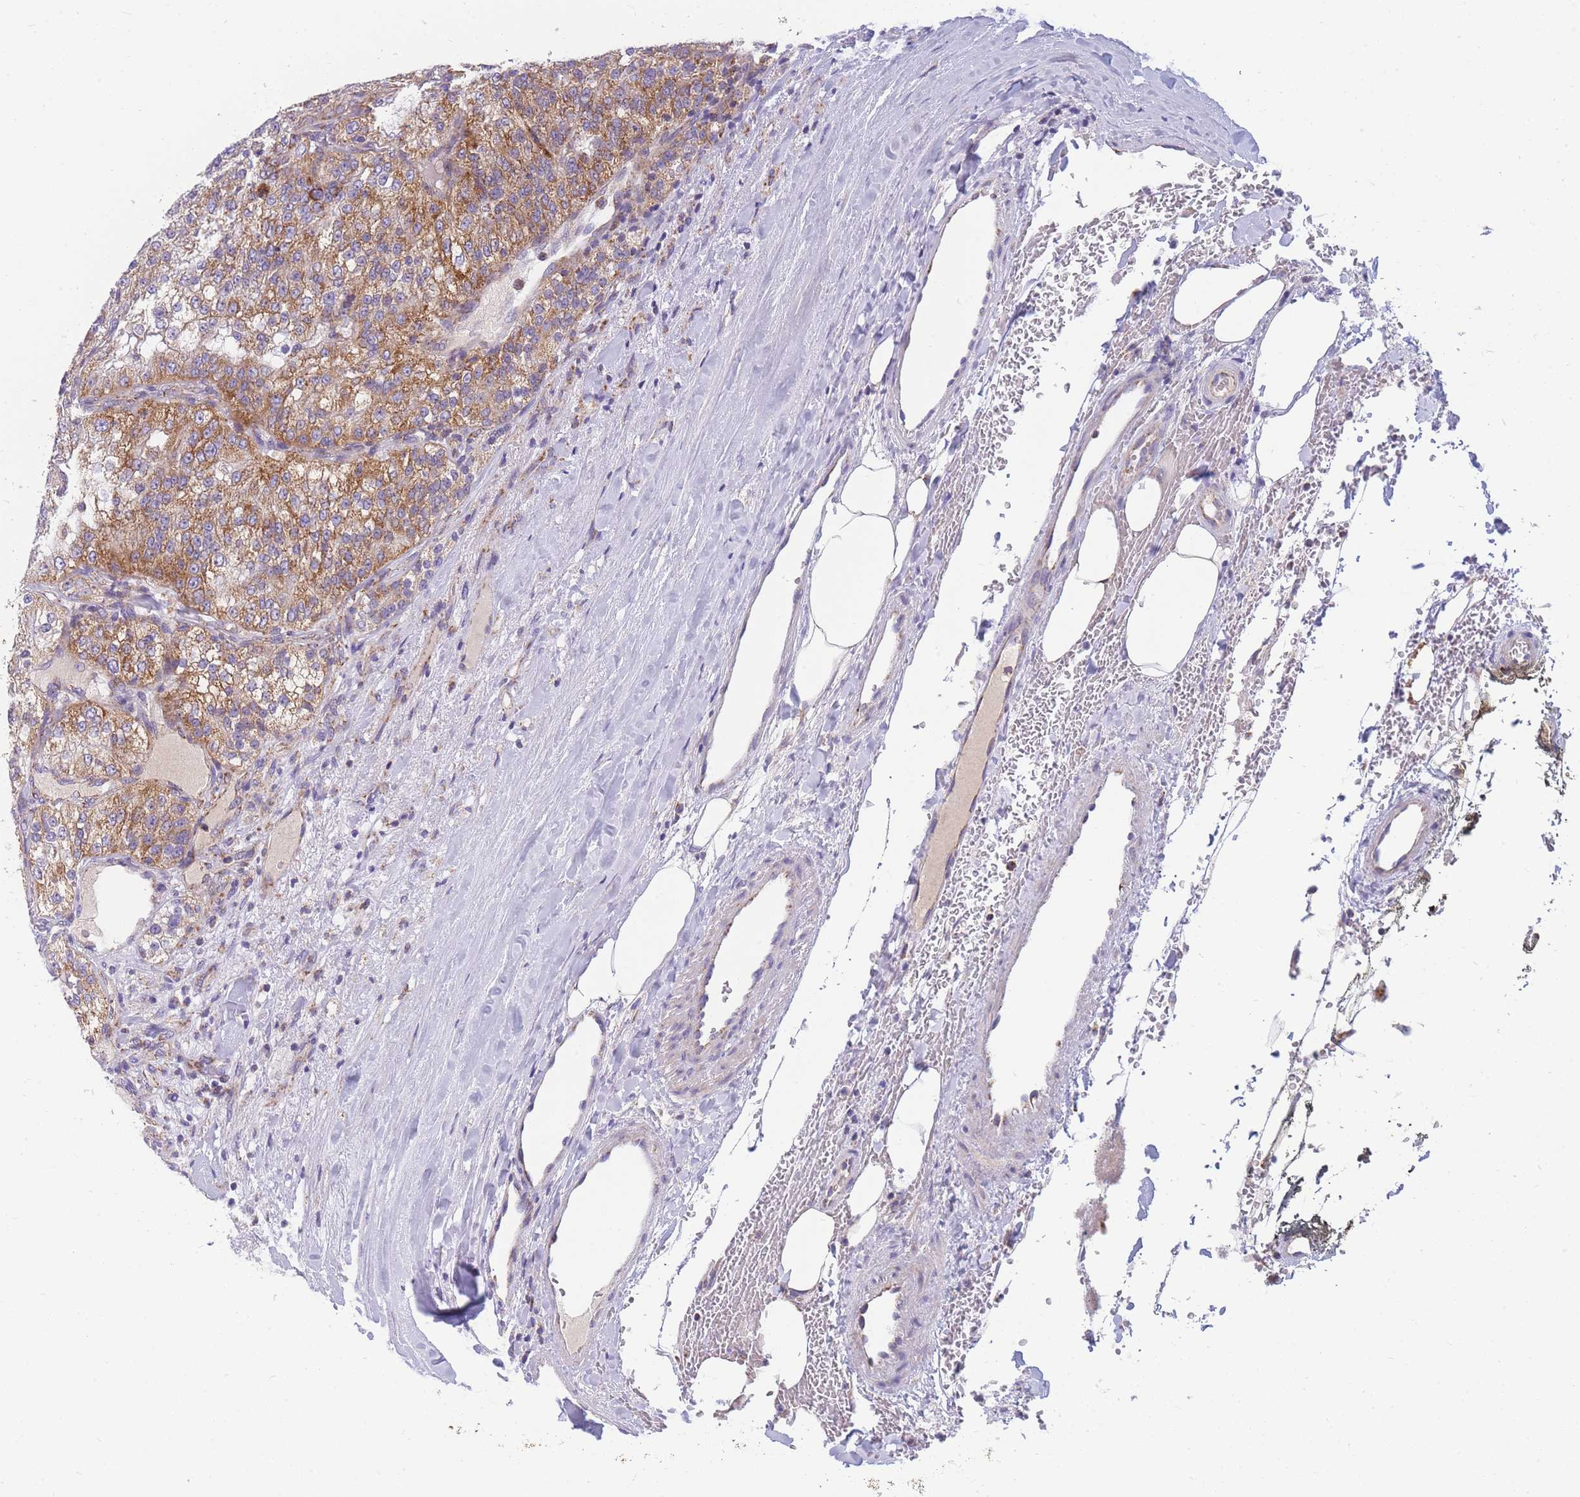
{"staining": {"intensity": "moderate", "quantity": "<25%", "location": "cytoplasmic/membranous"}, "tissue": "renal cancer", "cell_type": "Tumor cells", "image_type": "cancer", "snomed": [{"axis": "morphology", "description": "Adenocarcinoma, NOS"}, {"axis": "topography", "description": "Kidney"}], "caption": "An image showing moderate cytoplasmic/membranous staining in about <25% of tumor cells in renal cancer (adenocarcinoma), as visualized by brown immunohistochemical staining.", "gene": "MRPS11", "patient": {"sex": "female", "age": 63}}